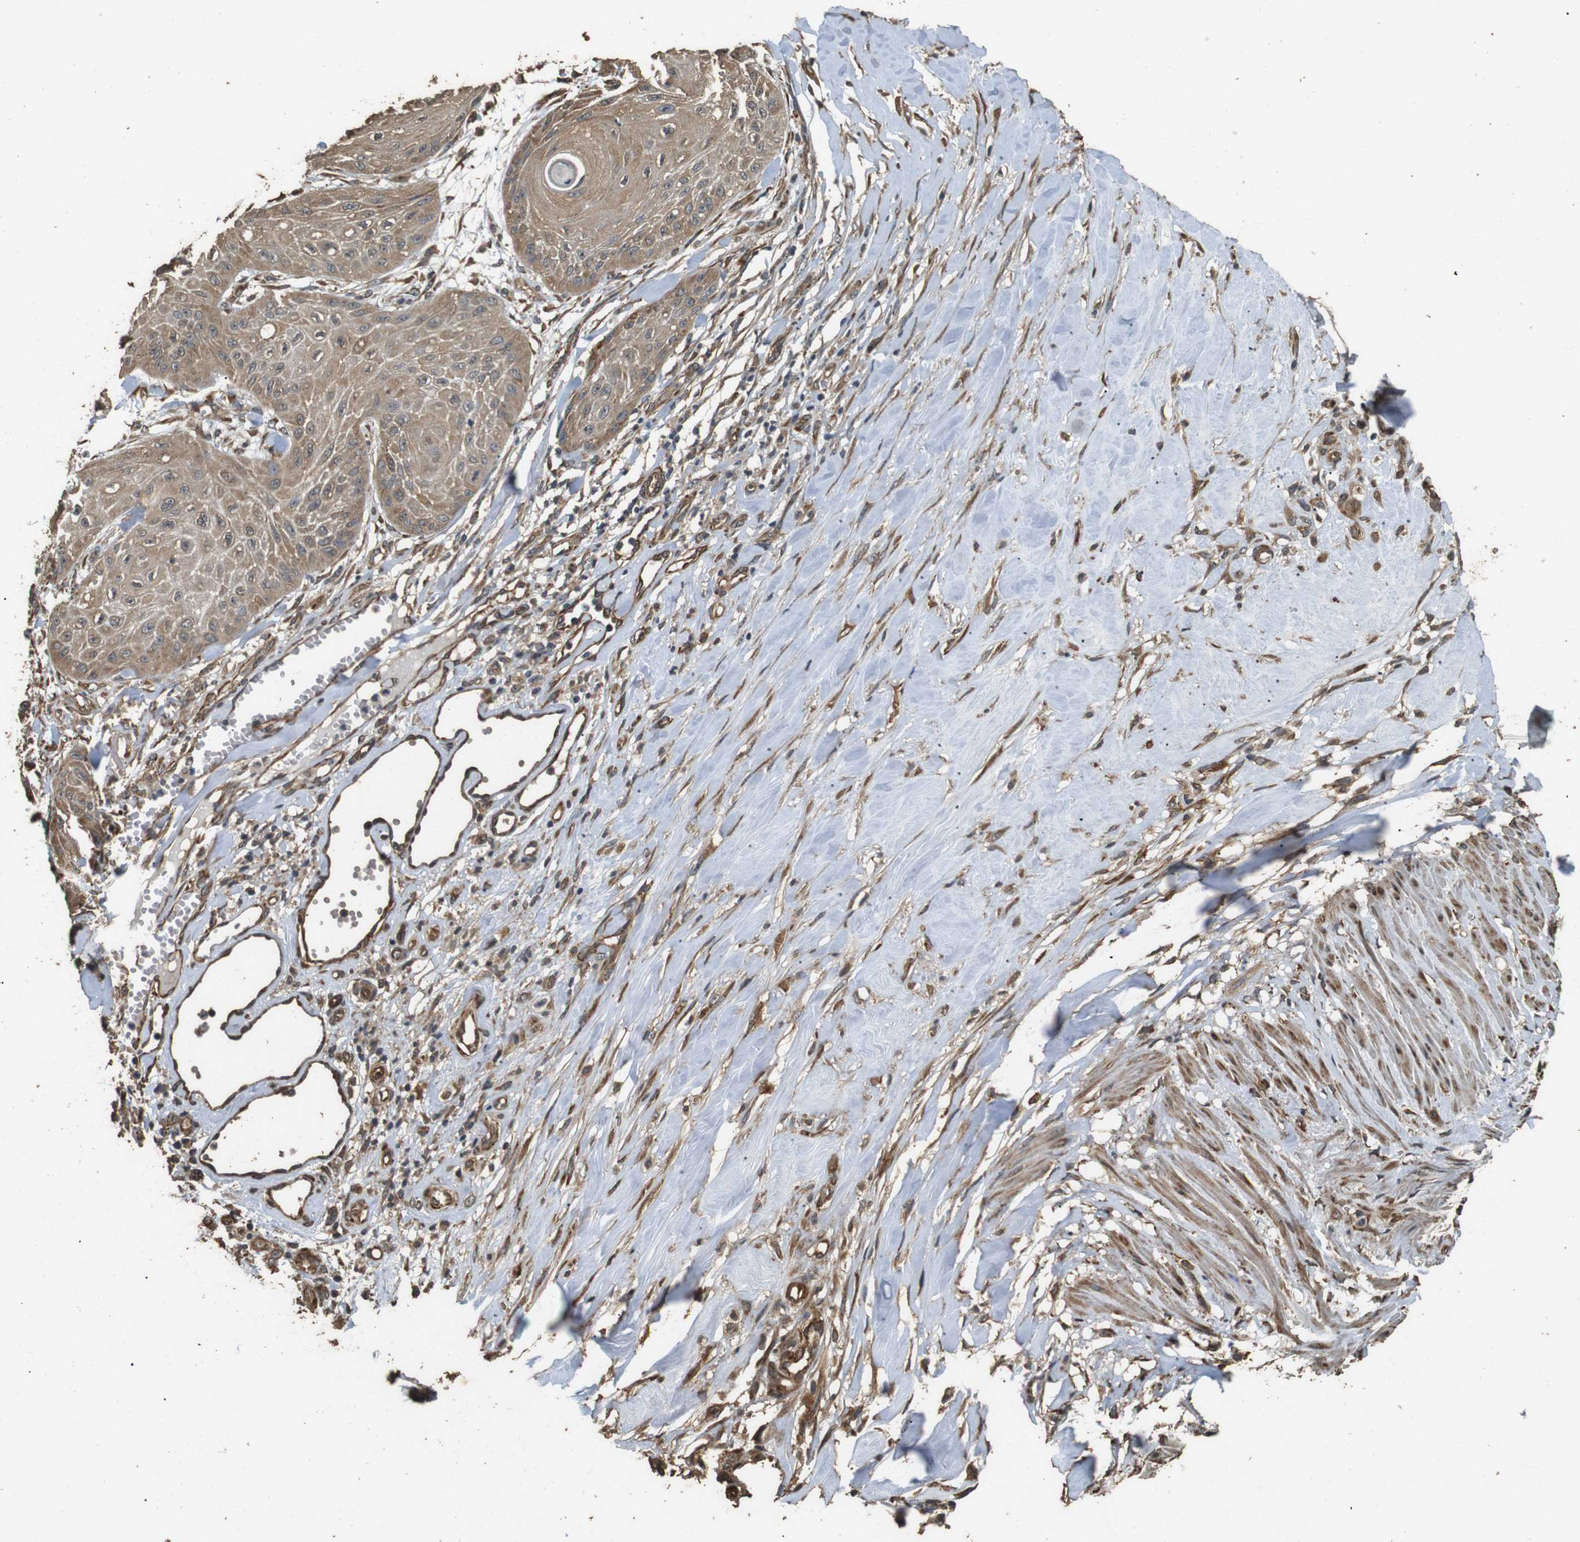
{"staining": {"intensity": "moderate", "quantity": ">75%", "location": "cytoplasmic/membranous,nuclear"}, "tissue": "skin cancer", "cell_type": "Tumor cells", "image_type": "cancer", "snomed": [{"axis": "morphology", "description": "Squamous cell carcinoma, NOS"}, {"axis": "topography", "description": "Skin"}], "caption": "This is a photomicrograph of IHC staining of skin cancer, which shows moderate expression in the cytoplasmic/membranous and nuclear of tumor cells.", "gene": "CNPY4", "patient": {"sex": "male", "age": 74}}